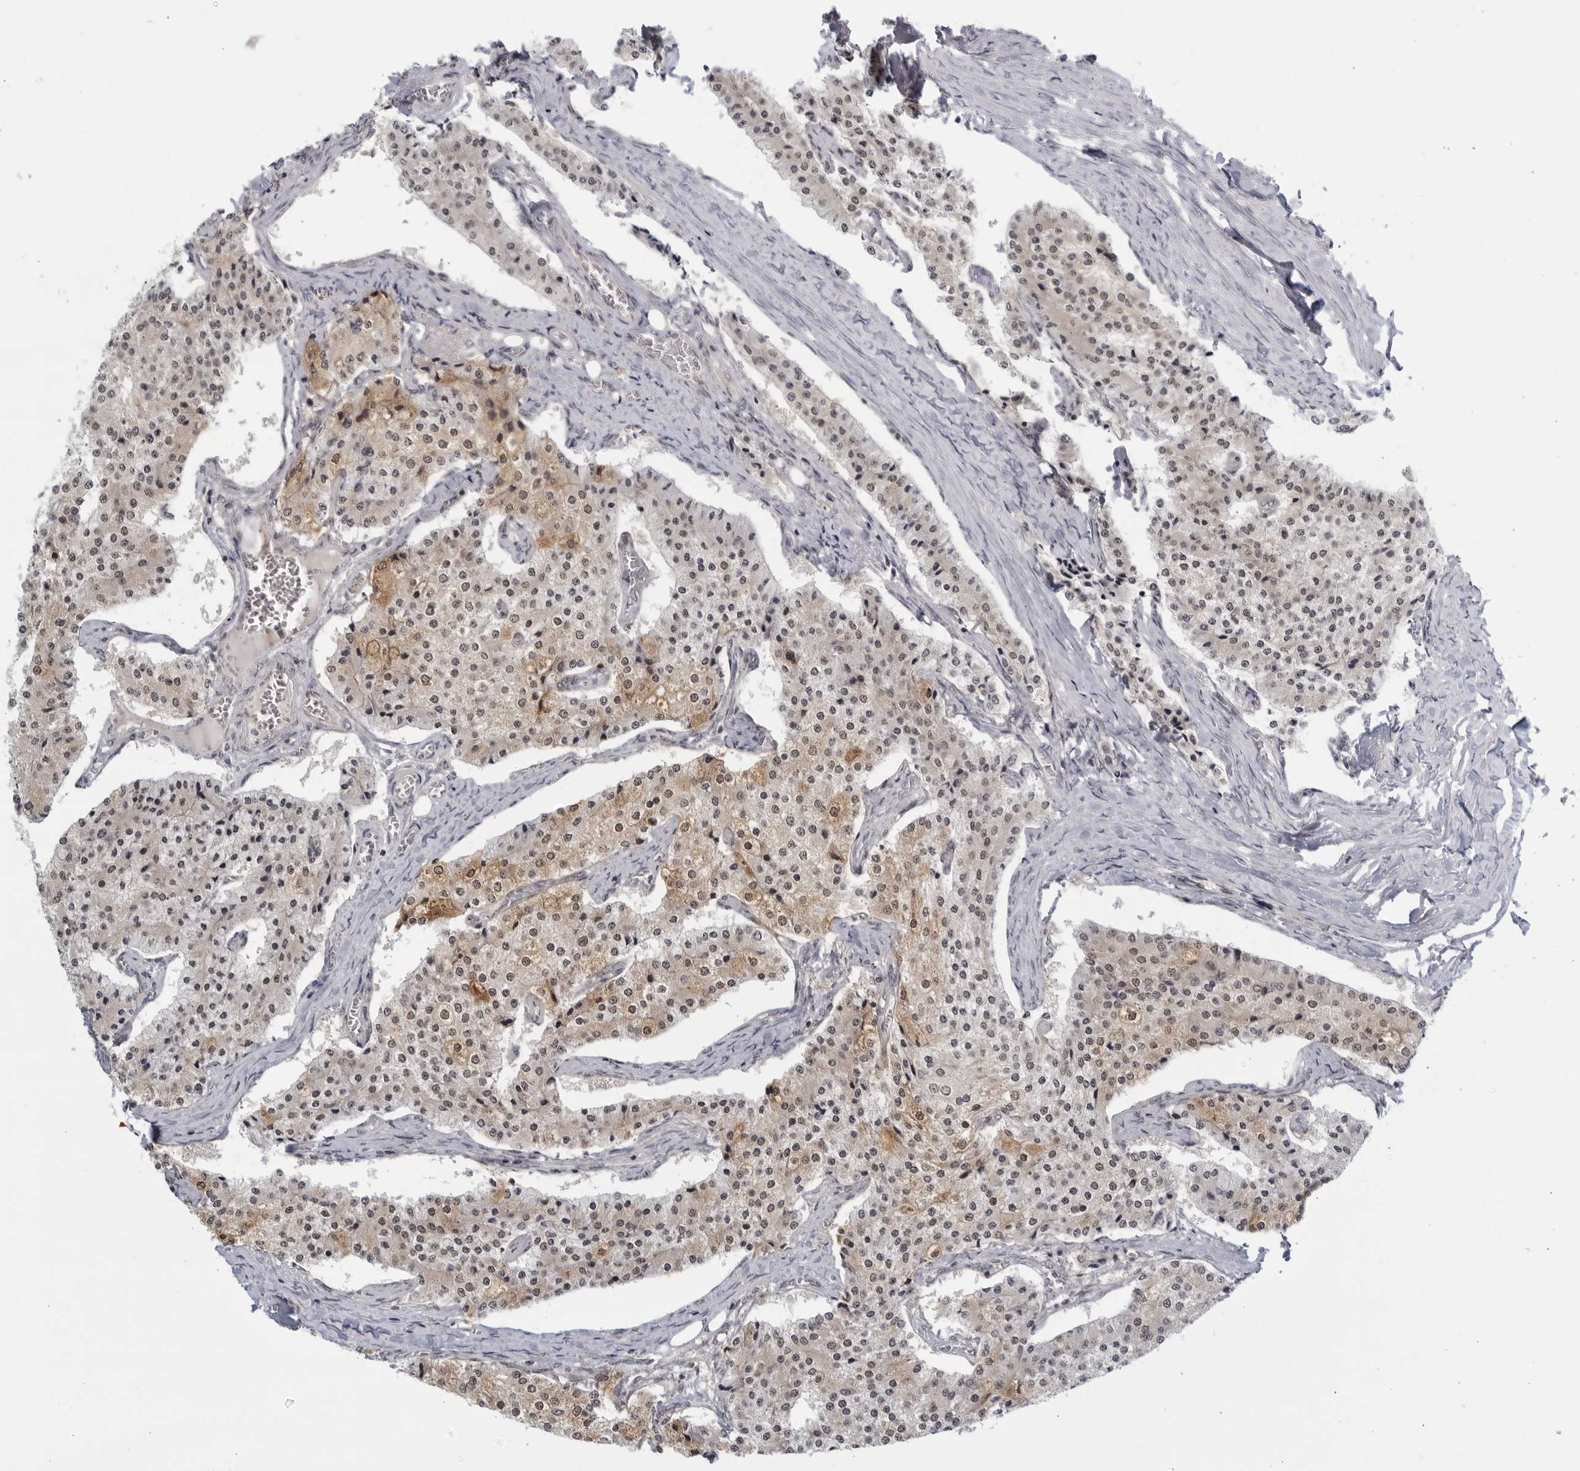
{"staining": {"intensity": "moderate", "quantity": "<25%", "location": "cytoplasmic/membranous,nuclear"}, "tissue": "carcinoid", "cell_type": "Tumor cells", "image_type": "cancer", "snomed": [{"axis": "morphology", "description": "Carcinoid, malignant, NOS"}, {"axis": "topography", "description": "Colon"}], "caption": "Immunohistochemistry of carcinoid (malignant) exhibits low levels of moderate cytoplasmic/membranous and nuclear expression in approximately <25% of tumor cells.", "gene": "CC2D1B", "patient": {"sex": "female", "age": 52}}